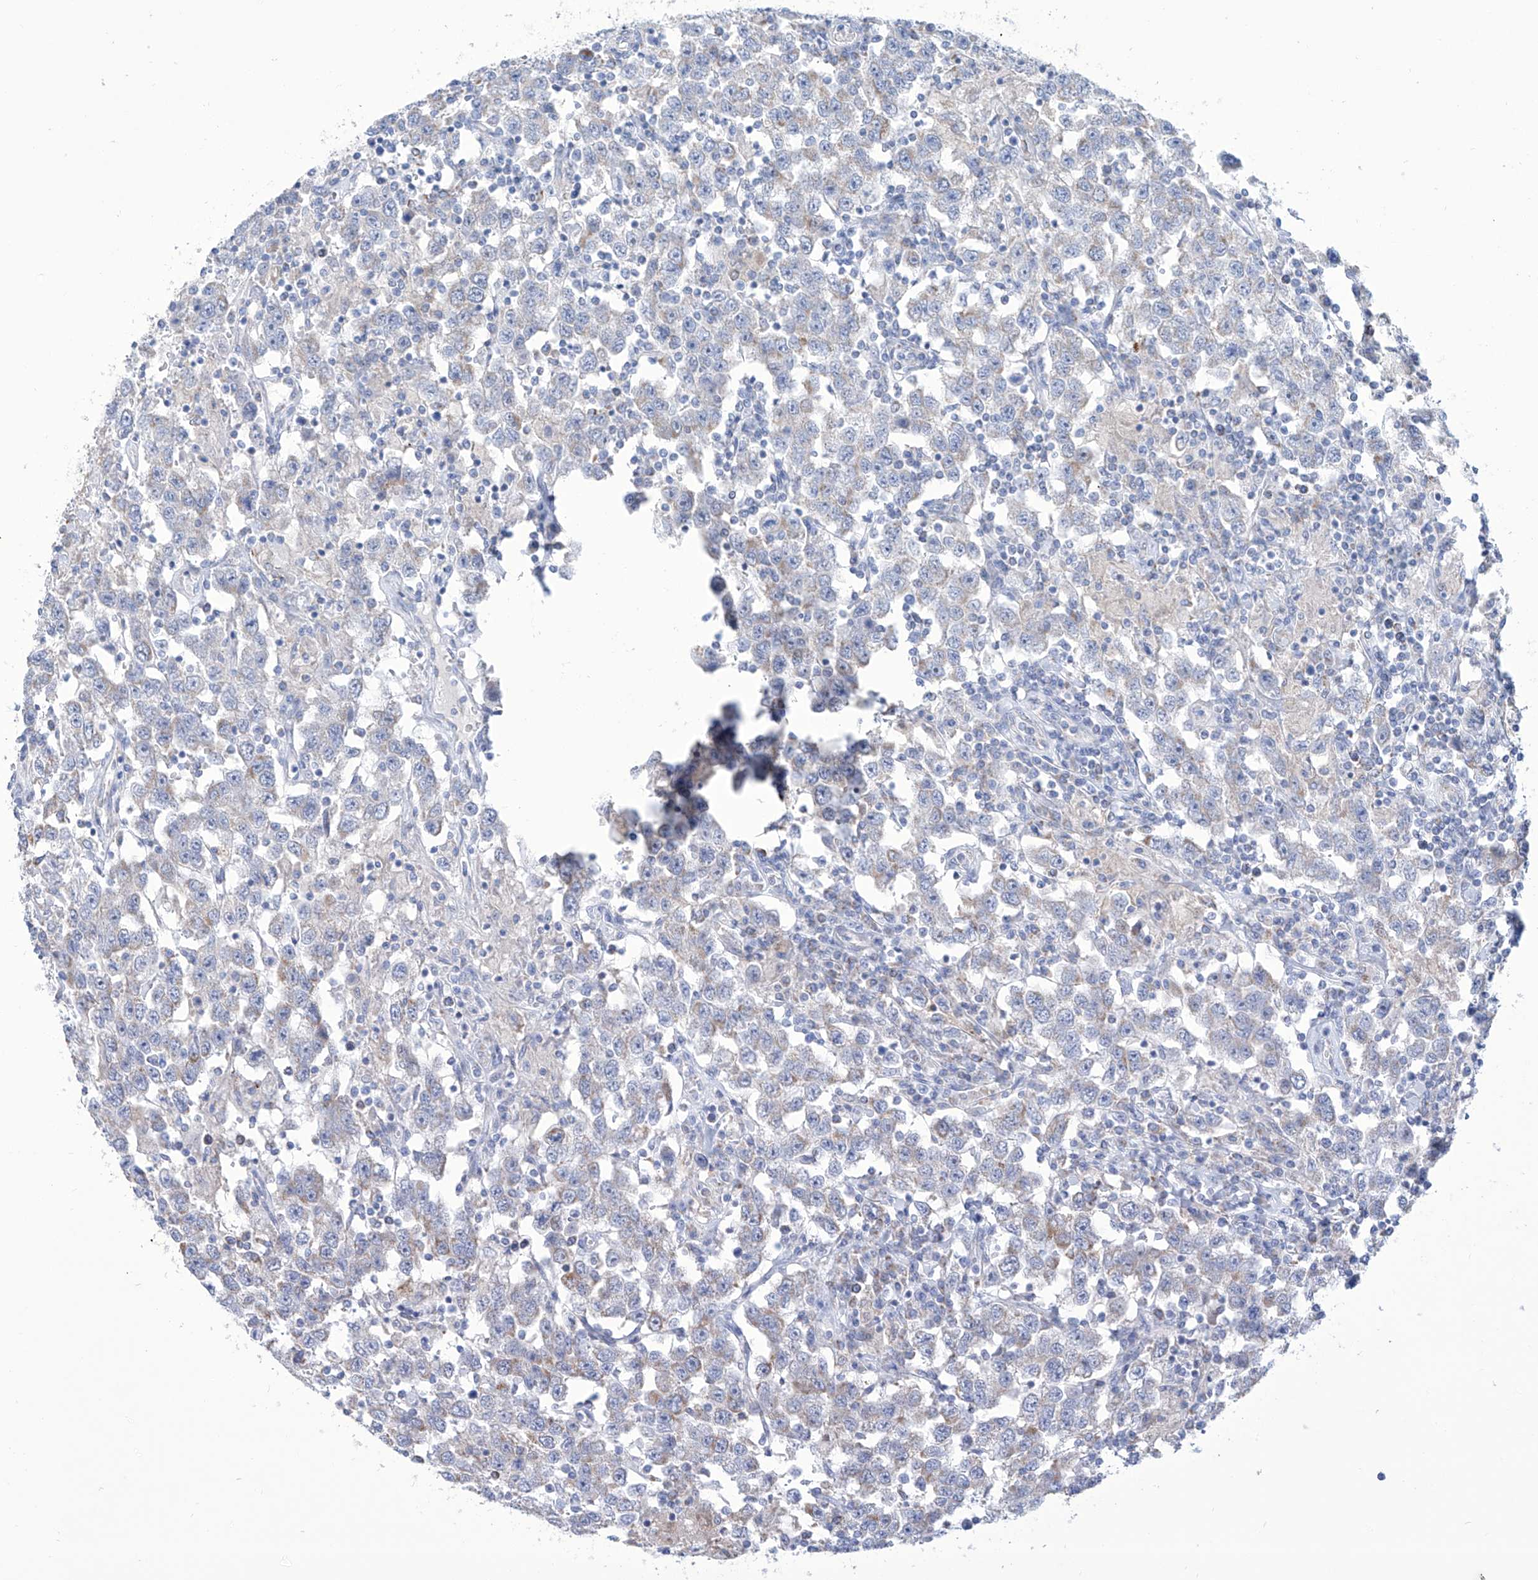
{"staining": {"intensity": "weak", "quantity": "<25%", "location": "cytoplasmic/membranous"}, "tissue": "testis cancer", "cell_type": "Tumor cells", "image_type": "cancer", "snomed": [{"axis": "morphology", "description": "Seminoma, NOS"}, {"axis": "topography", "description": "Testis"}], "caption": "High power microscopy micrograph of an immunohistochemistry (IHC) histopathology image of seminoma (testis), revealing no significant expression in tumor cells.", "gene": "ALDH6A1", "patient": {"sex": "male", "age": 41}}